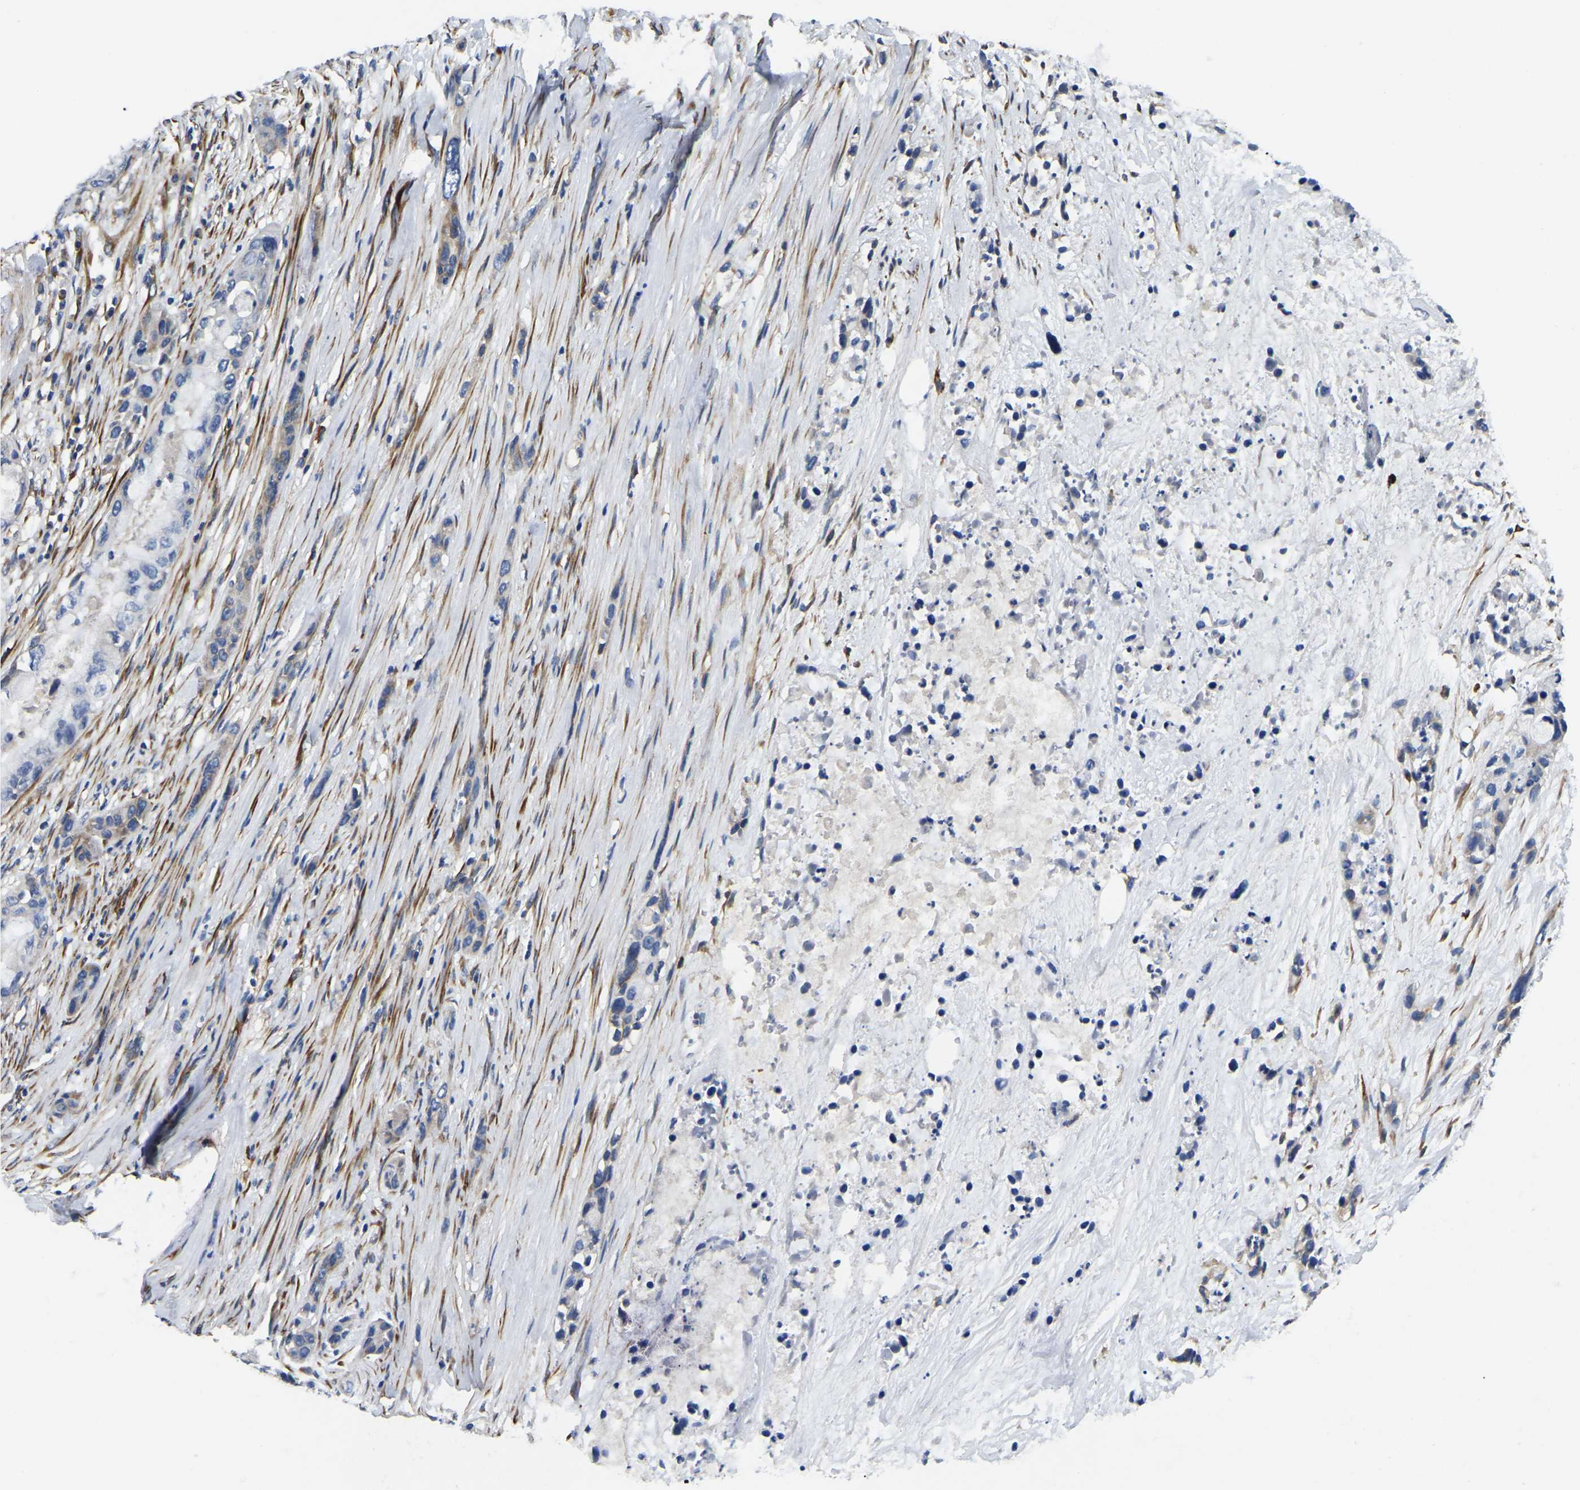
{"staining": {"intensity": "negative", "quantity": "none", "location": "none"}, "tissue": "pancreatic cancer", "cell_type": "Tumor cells", "image_type": "cancer", "snomed": [{"axis": "morphology", "description": "Adenocarcinoma, NOS"}, {"axis": "topography", "description": "Pancreas"}], "caption": "Image shows no protein positivity in tumor cells of pancreatic adenocarcinoma tissue.", "gene": "DUSP8", "patient": {"sex": "male", "age": 53}}